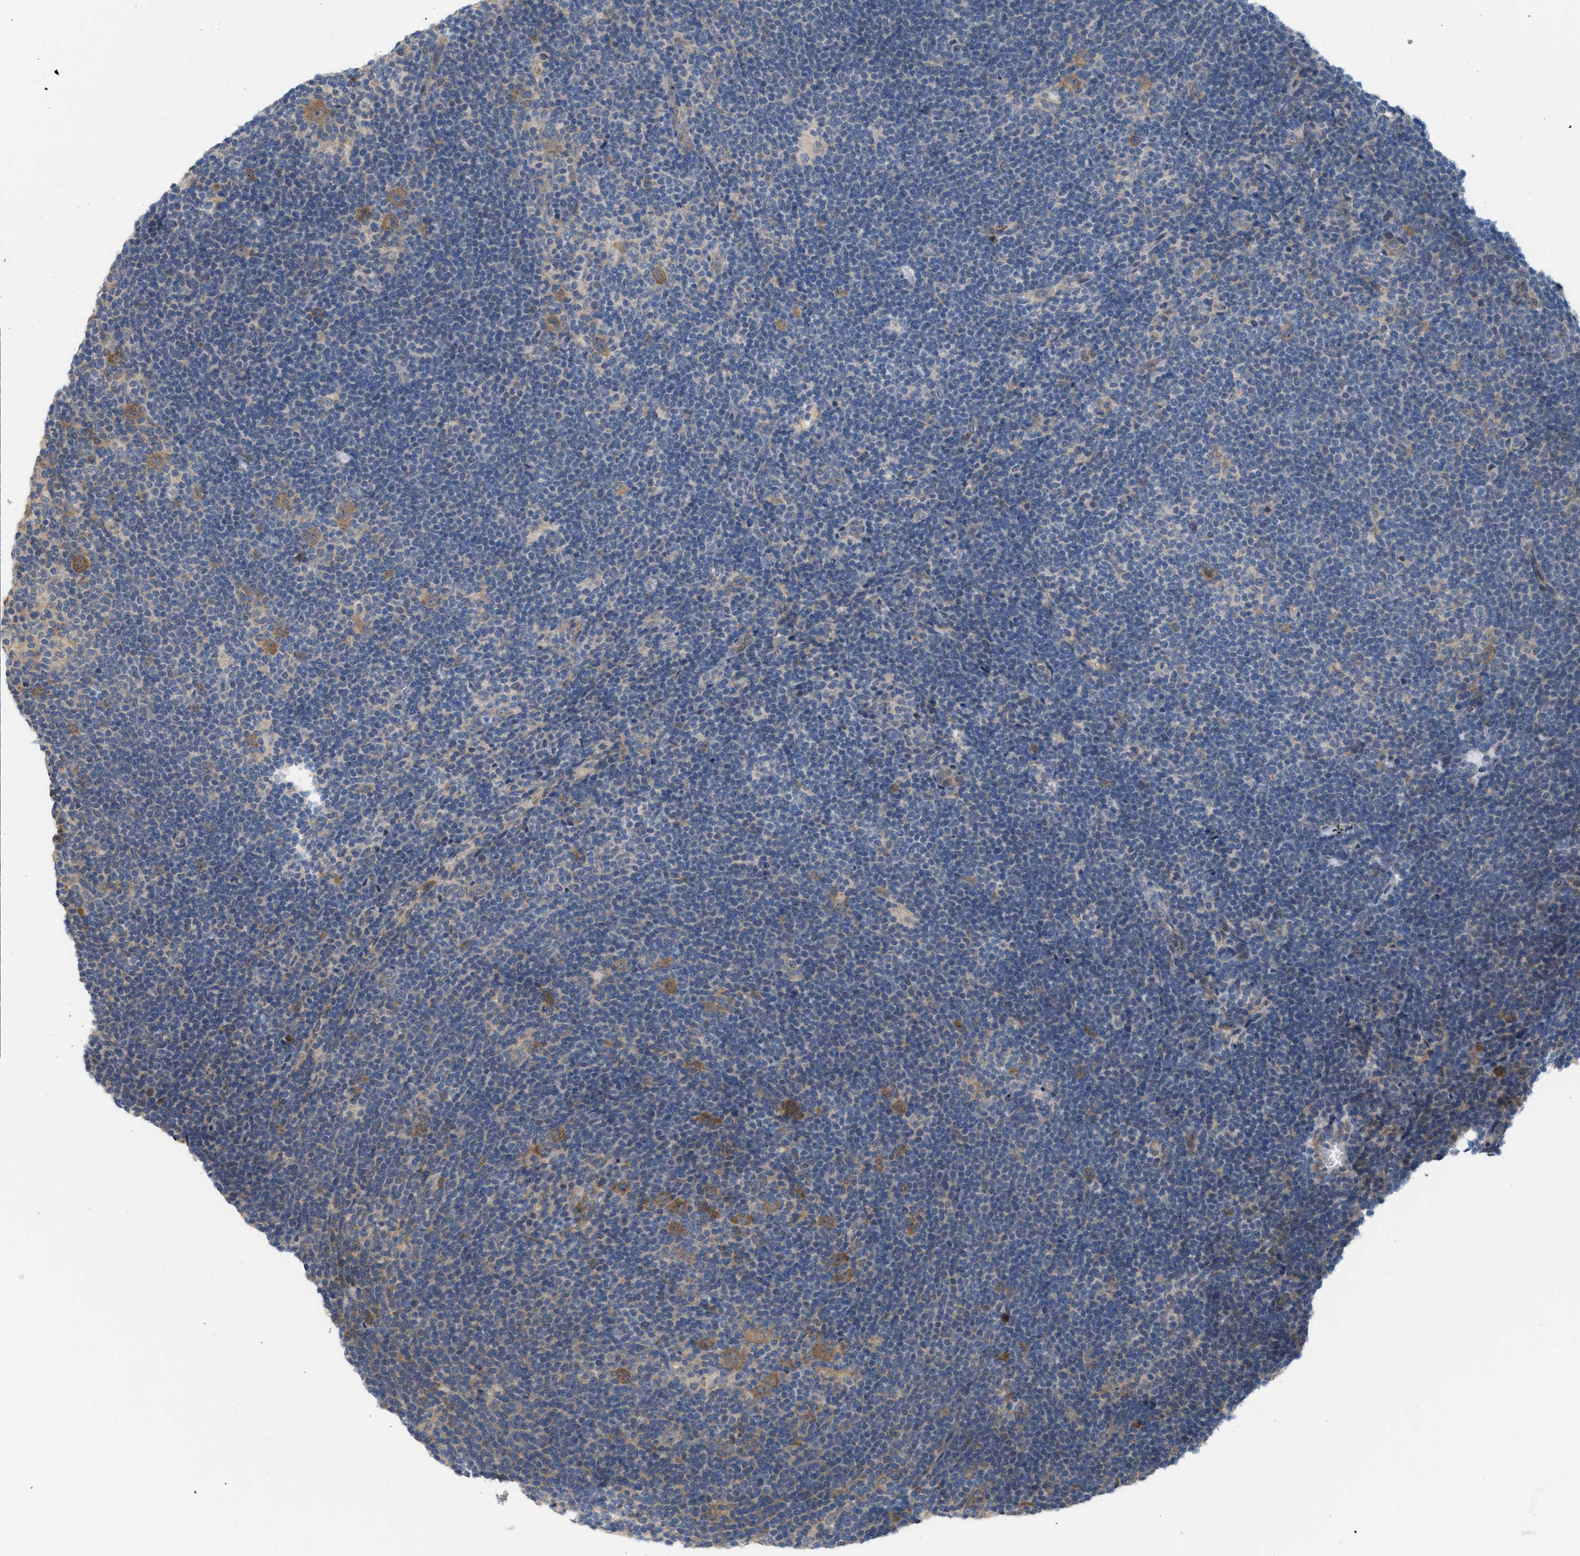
{"staining": {"intensity": "moderate", "quantity": ">75%", "location": "cytoplasmic/membranous"}, "tissue": "lymphoma", "cell_type": "Tumor cells", "image_type": "cancer", "snomed": [{"axis": "morphology", "description": "Hodgkin's disease, NOS"}, {"axis": "topography", "description": "Lymph node"}], "caption": "Immunohistochemical staining of human Hodgkin's disease demonstrates medium levels of moderate cytoplasmic/membranous expression in approximately >75% of tumor cells. (Brightfield microscopy of DAB IHC at high magnification).", "gene": "CSNK1A1", "patient": {"sex": "female", "age": 57}}